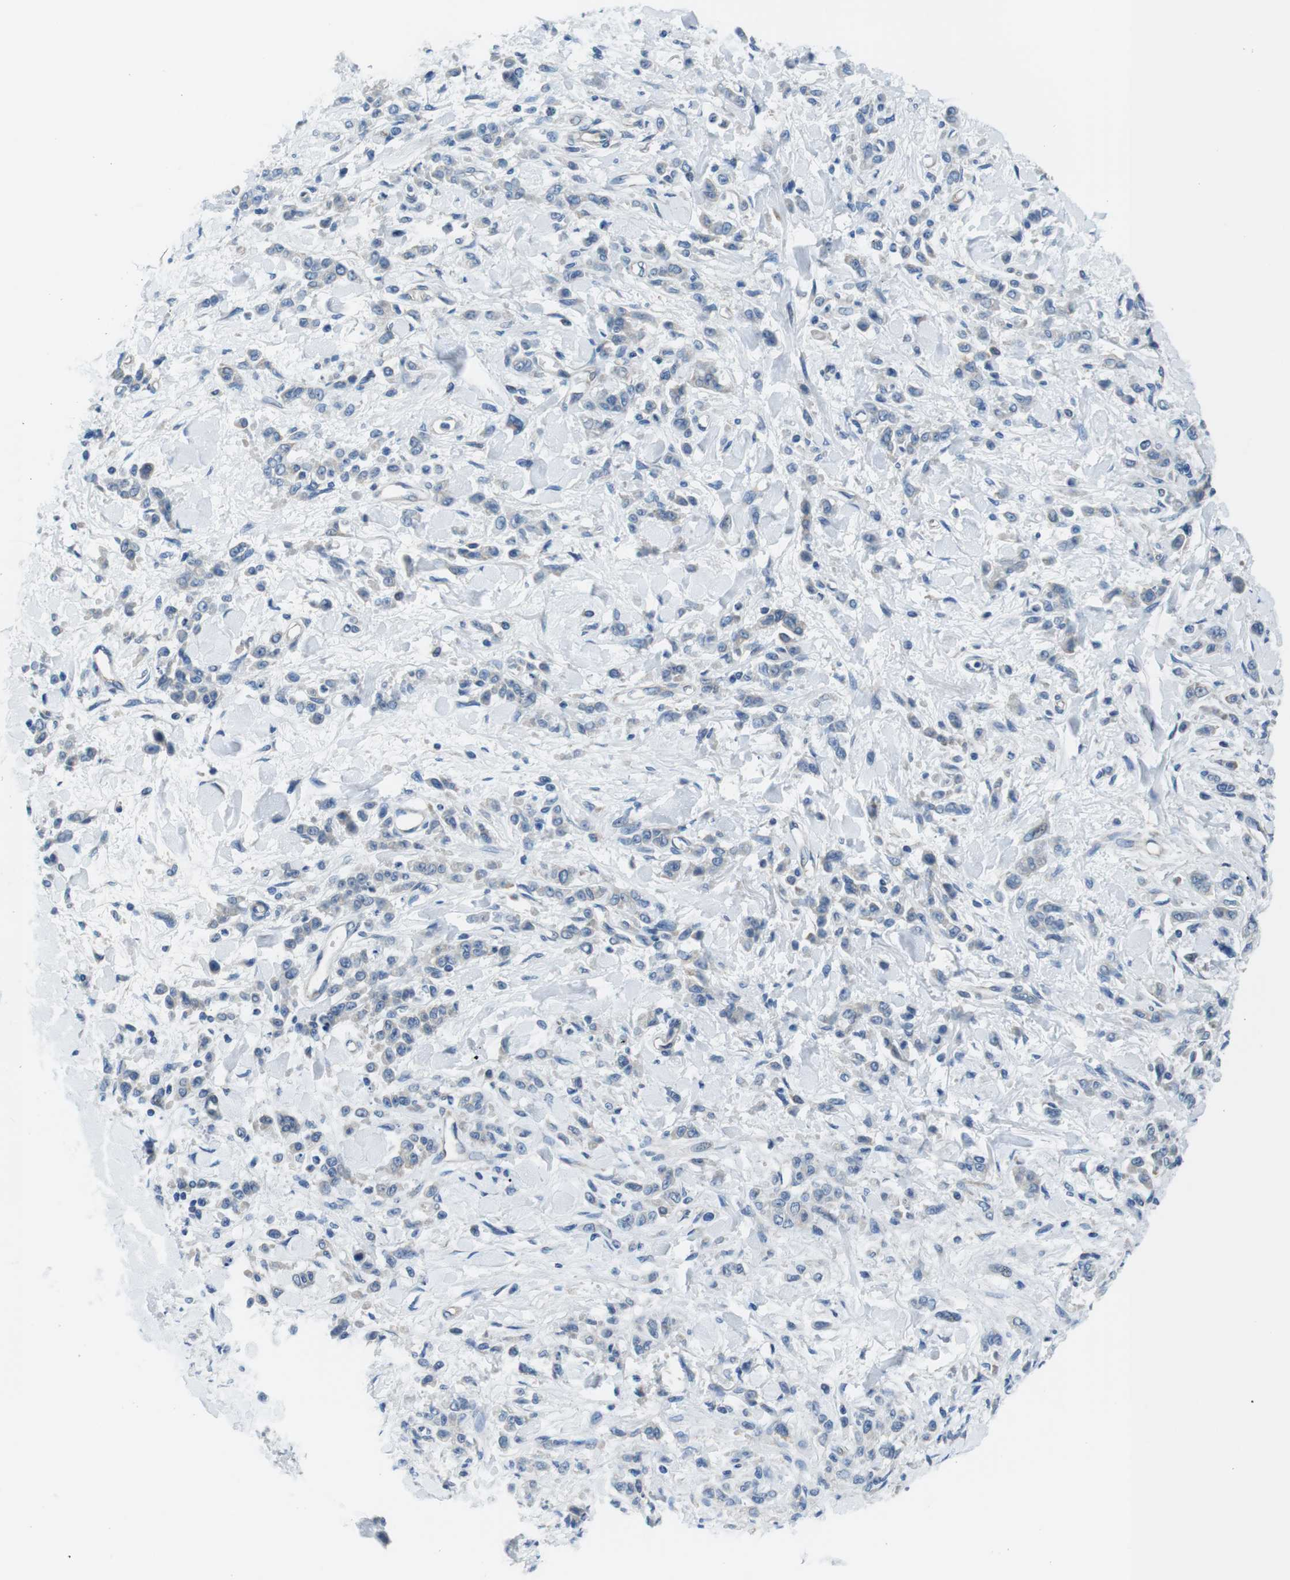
{"staining": {"intensity": "negative", "quantity": "none", "location": "none"}, "tissue": "stomach cancer", "cell_type": "Tumor cells", "image_type": "cancer", "snomed": [{"axis": "morphology", "description": "Normal tissue, NOS"}, {"axis": "morphology", "description": "Adenocarcinoma, NOS"}, {"axis": "topography", "description": "Stomach"}], "caption": "DAB immunohistochemical staining of adenocarcinoma (stomach) exhibits no significant positivity in tumor cells.", "gene": "EIF2B5", "patient": {"sex": "male", "age": 82}}